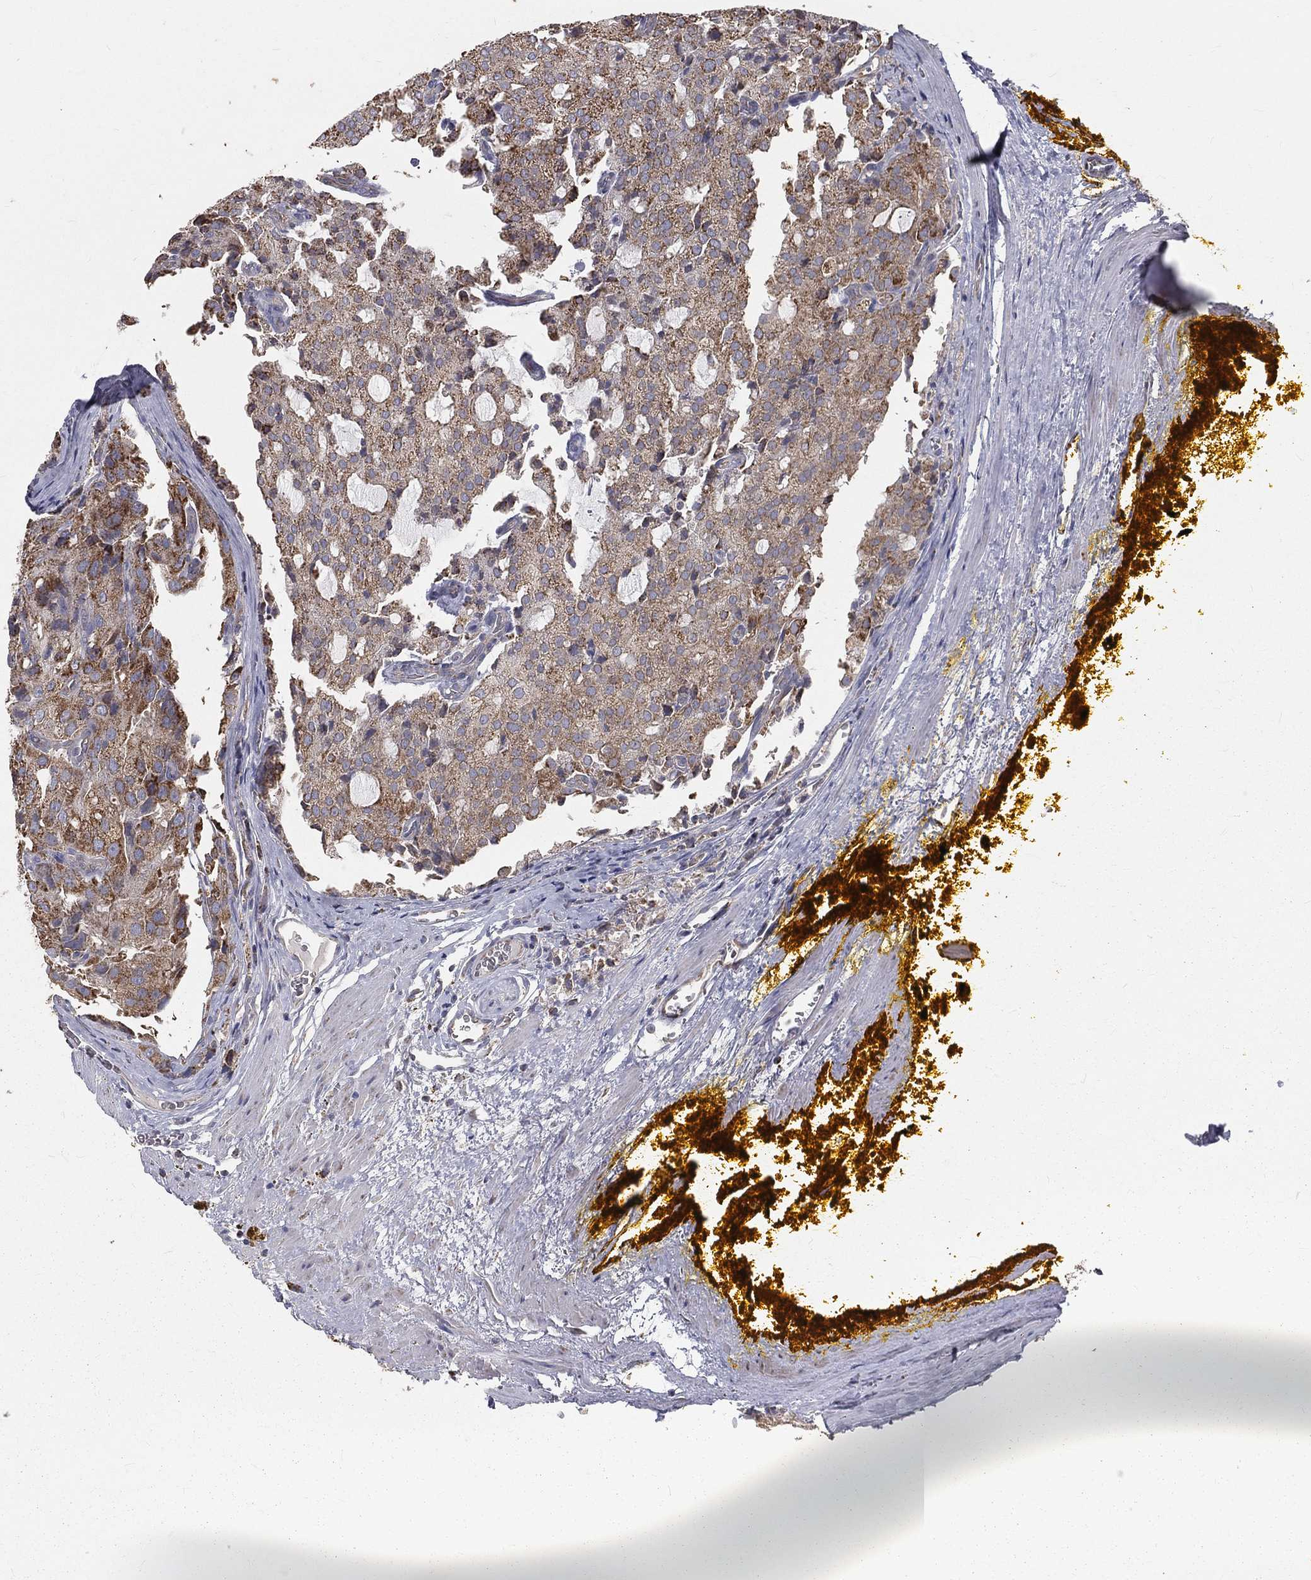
{"staining": {"intensity": "moderate", "quantity": ">75%", "location": "cytoplasmic/membranous"}, "tissue": "prostate cancer", "cell_type": "Tumor cells", "image_type": "cancer", "snomed": [{"axis": "morphology", "description": "Adenocarcinoma, NOS"}, {"axis": "topography", "description": "Prostate and seminal vesicle, NOS"}, {"axis": "topography", "description": "Prostate"}], "caption": "High-power microscopy captured an immunohistochemistry image of prostate cancer, revealing moderate cytoplasmic/membranous positivity in approximately >75% of tumor cells.", "gene": "HADH", "patient": {"sex": "male", "age": 67}}